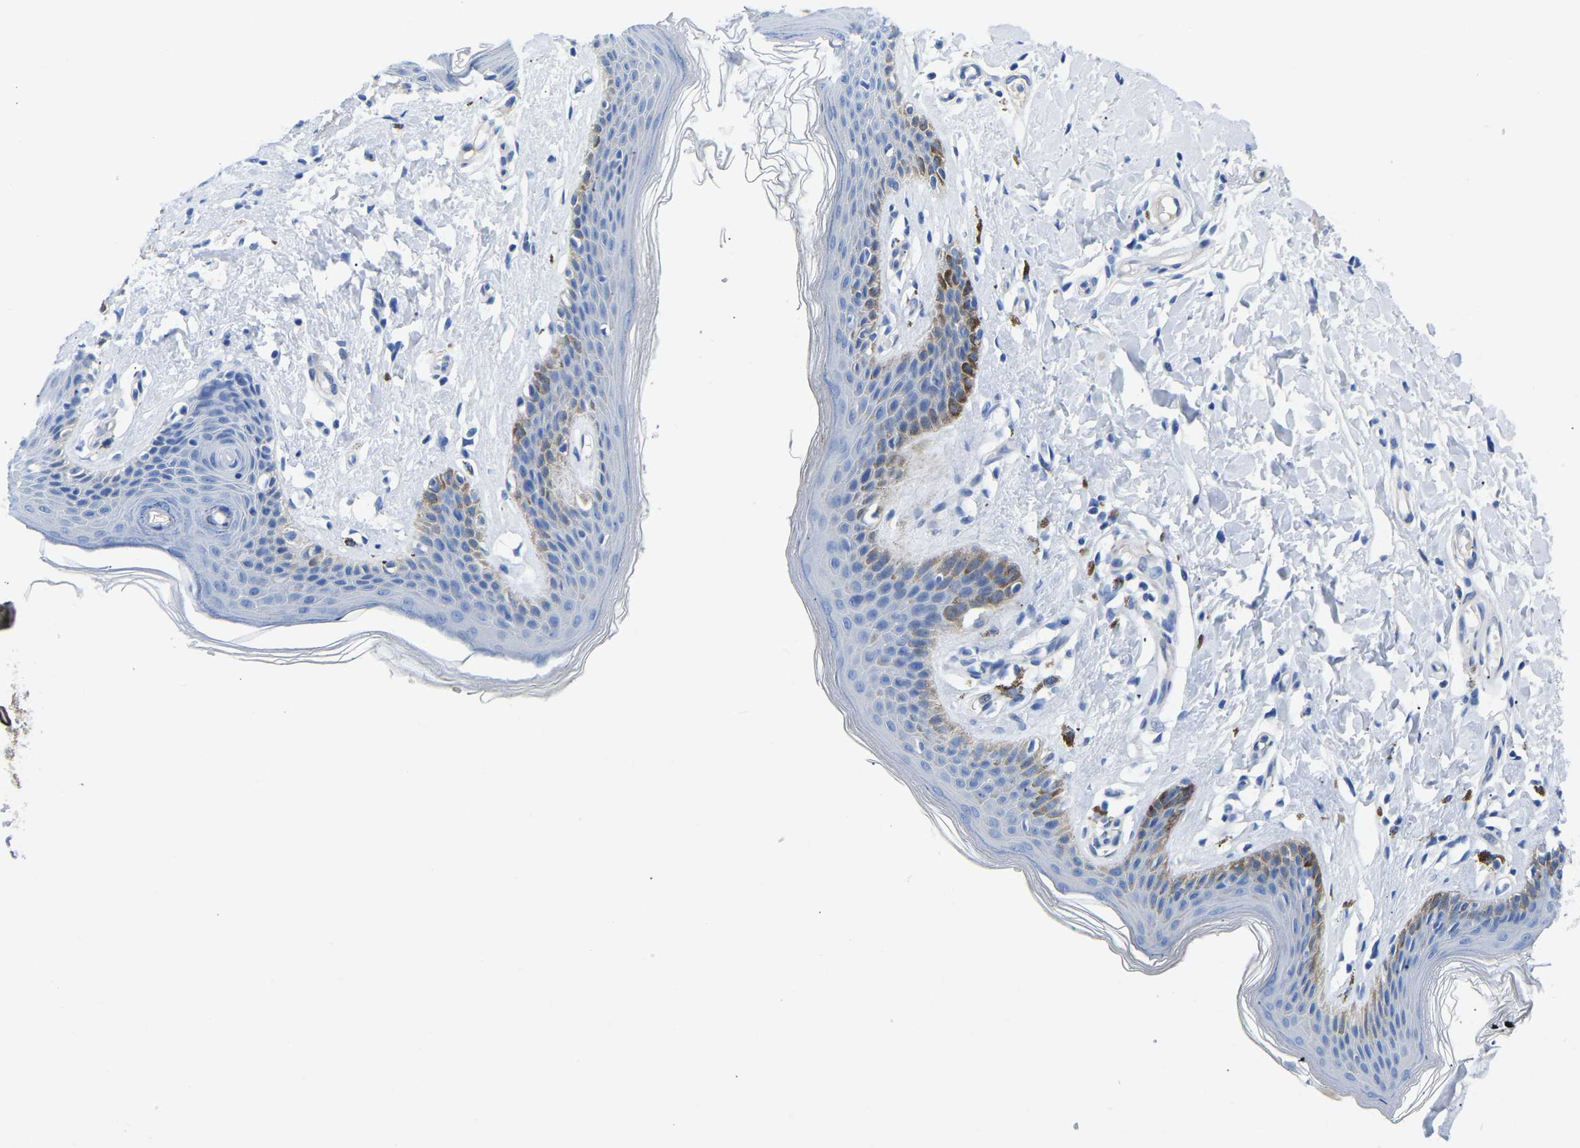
{"staining": {"intensity": "moderate", "quantity": "<25%", "location": "cytoplasmic/membranous"}, "tissue": "skin", "cell_type": "Epidermal cells", "image_type": "normal", "snomed": [{"axis": "morphology", "description": "Normal tissue, NOS"}, {"axis": "topography", "description": "Vulva"}], "caption": "A low amount of moderate cytoplasmic/membranous staining is seen in about <25% of epidermal cells in unremarkable skin.", "gene": "UPK3A", "patient": {"sex": "female", "age": 66}}